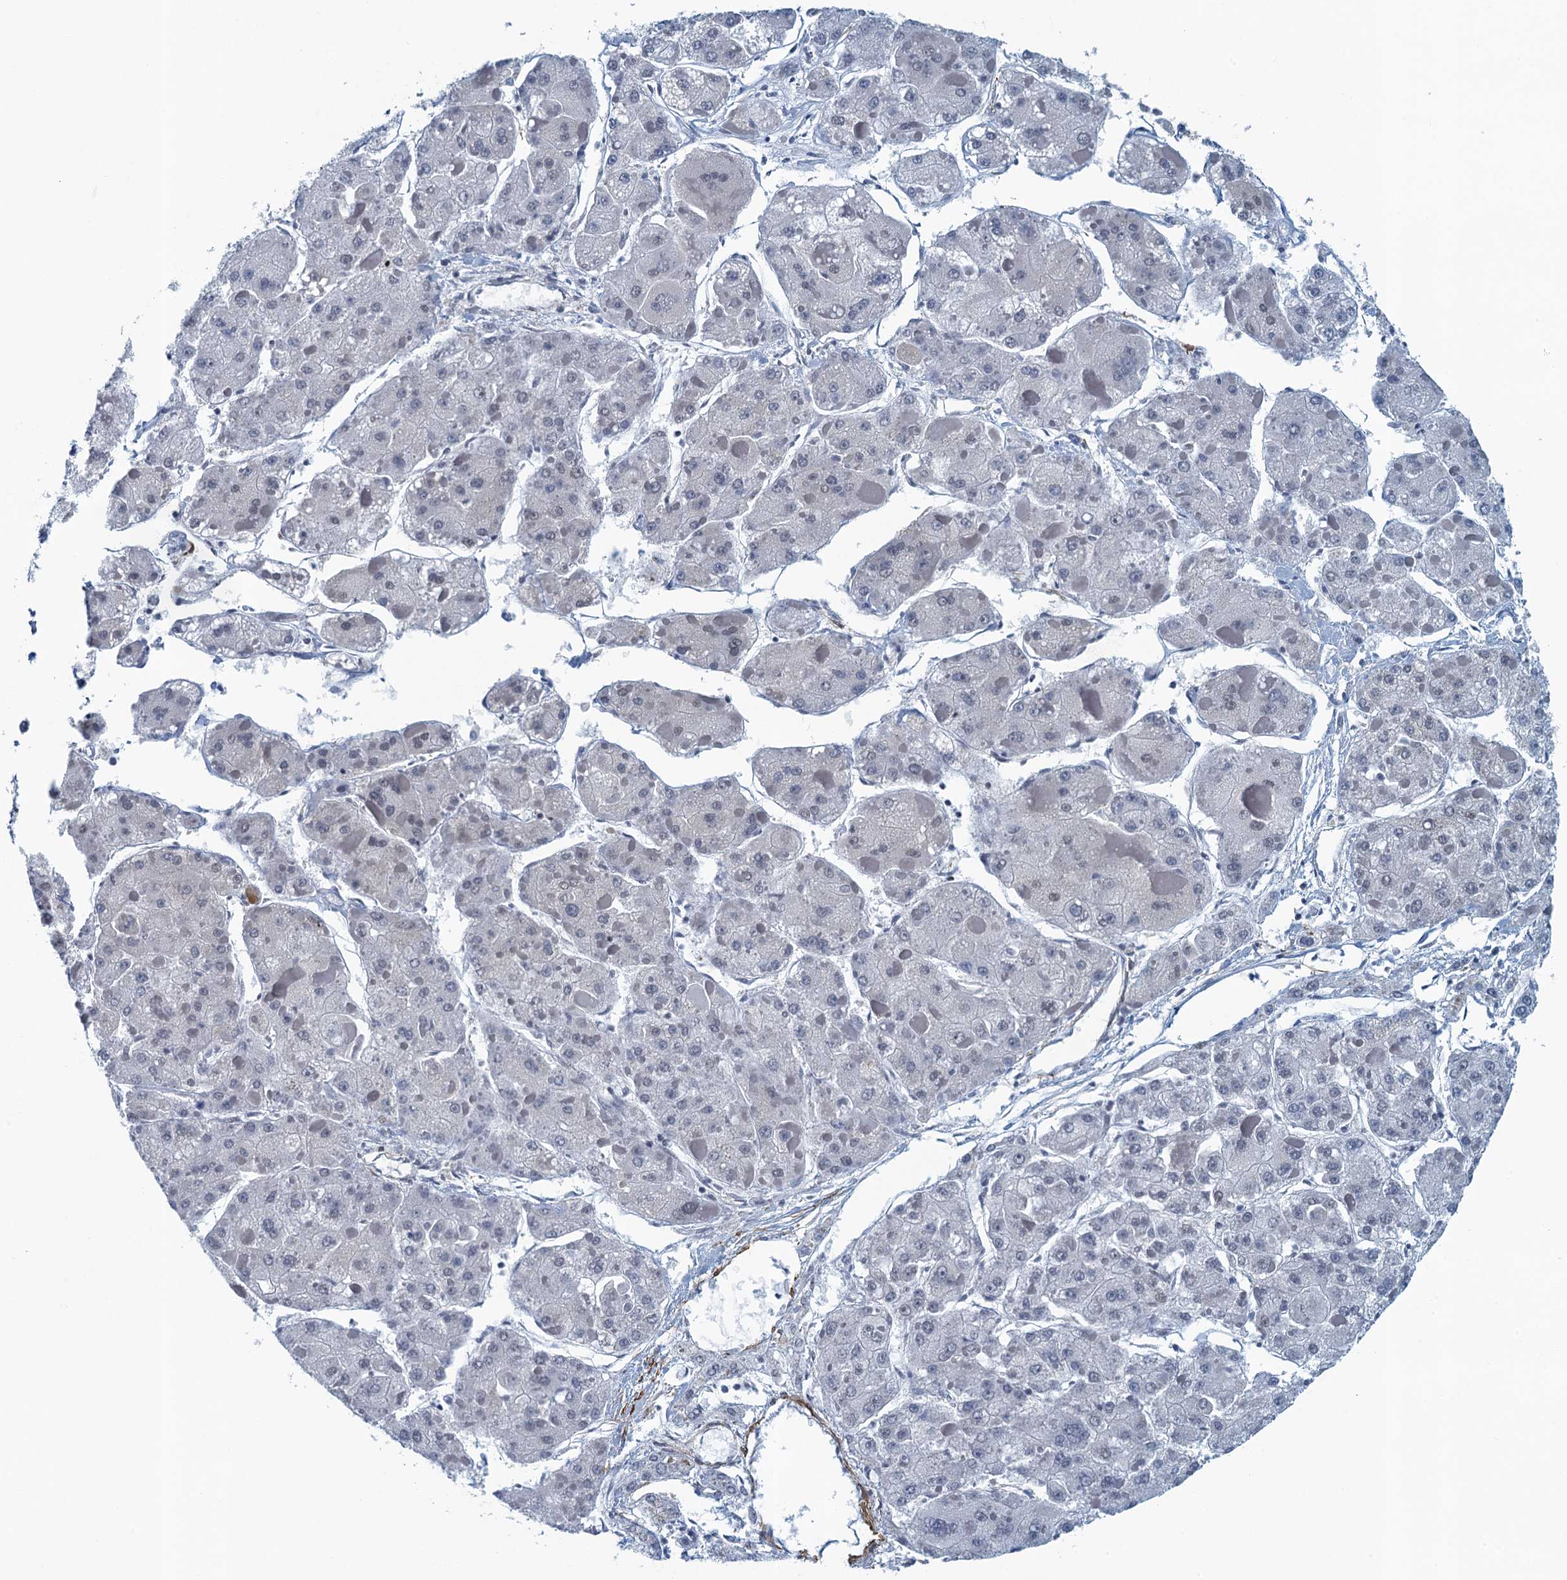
{"staining": {"intensity": "negative", "quantity": "none", "location": "none"}, "tissue": "liver cancer", "cell_type": "Tumor cells", "image_type": "cancer", "snomed": [{"axis": "morphology", "description": "Carcinoma, Hepatocellular, NOS"}, {"axis": "topography", "description": "Liver"}], "caption": "The image shows no staining of tumor cells in liver cancer. (DAB (3,3'-diaminobenzidine) IHC with hematoxylin counter stain).", "gene": "ALG2", "patient": {"sex": "female", "age": 73}}